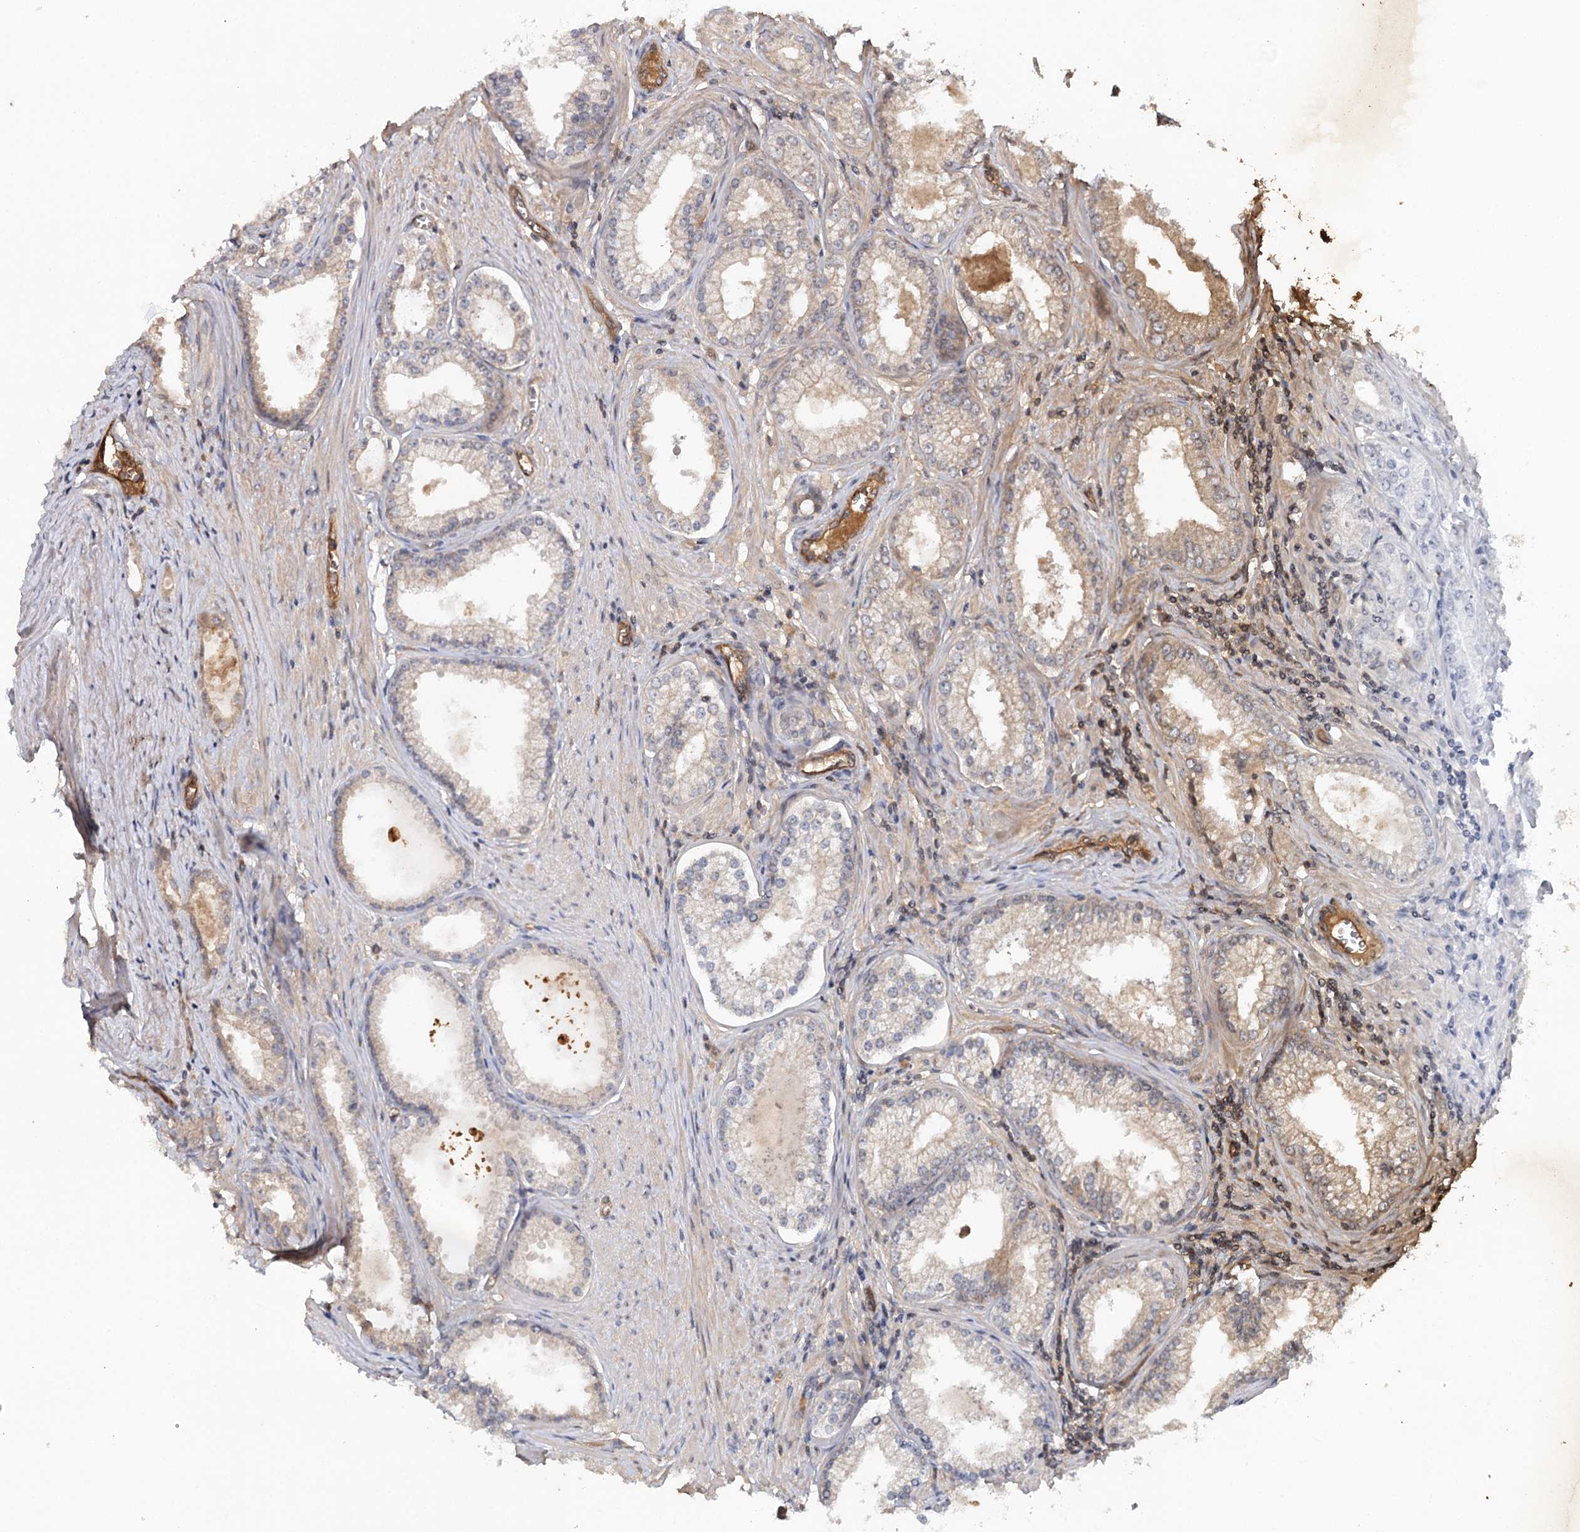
{"staining": {"intensity": "weak", "quantity": "<25%", "location": "cytoplasmic/membranous"}, "tissue": "prostate cancer", "cell_type": "Tumor cells", "image_type": "cancer", "snomed": [{"axis": "morphology", "description": "Adenocarcinoma, High grade"}, {"axis": "topography", "description": "Prostate"}], "caption": "Immunohistochemistry (IHC) micrograph of human prostate cancer stained for a protein (brown), which shows no staining in tumor cells. Brightfield microscopy of immunohistochemistry (IHC) stained with DAB (brown) and hematoxylin (blue), captured at high magnification.", "gene": "BCR", "patient": {"sex": "male", "age": 68}}